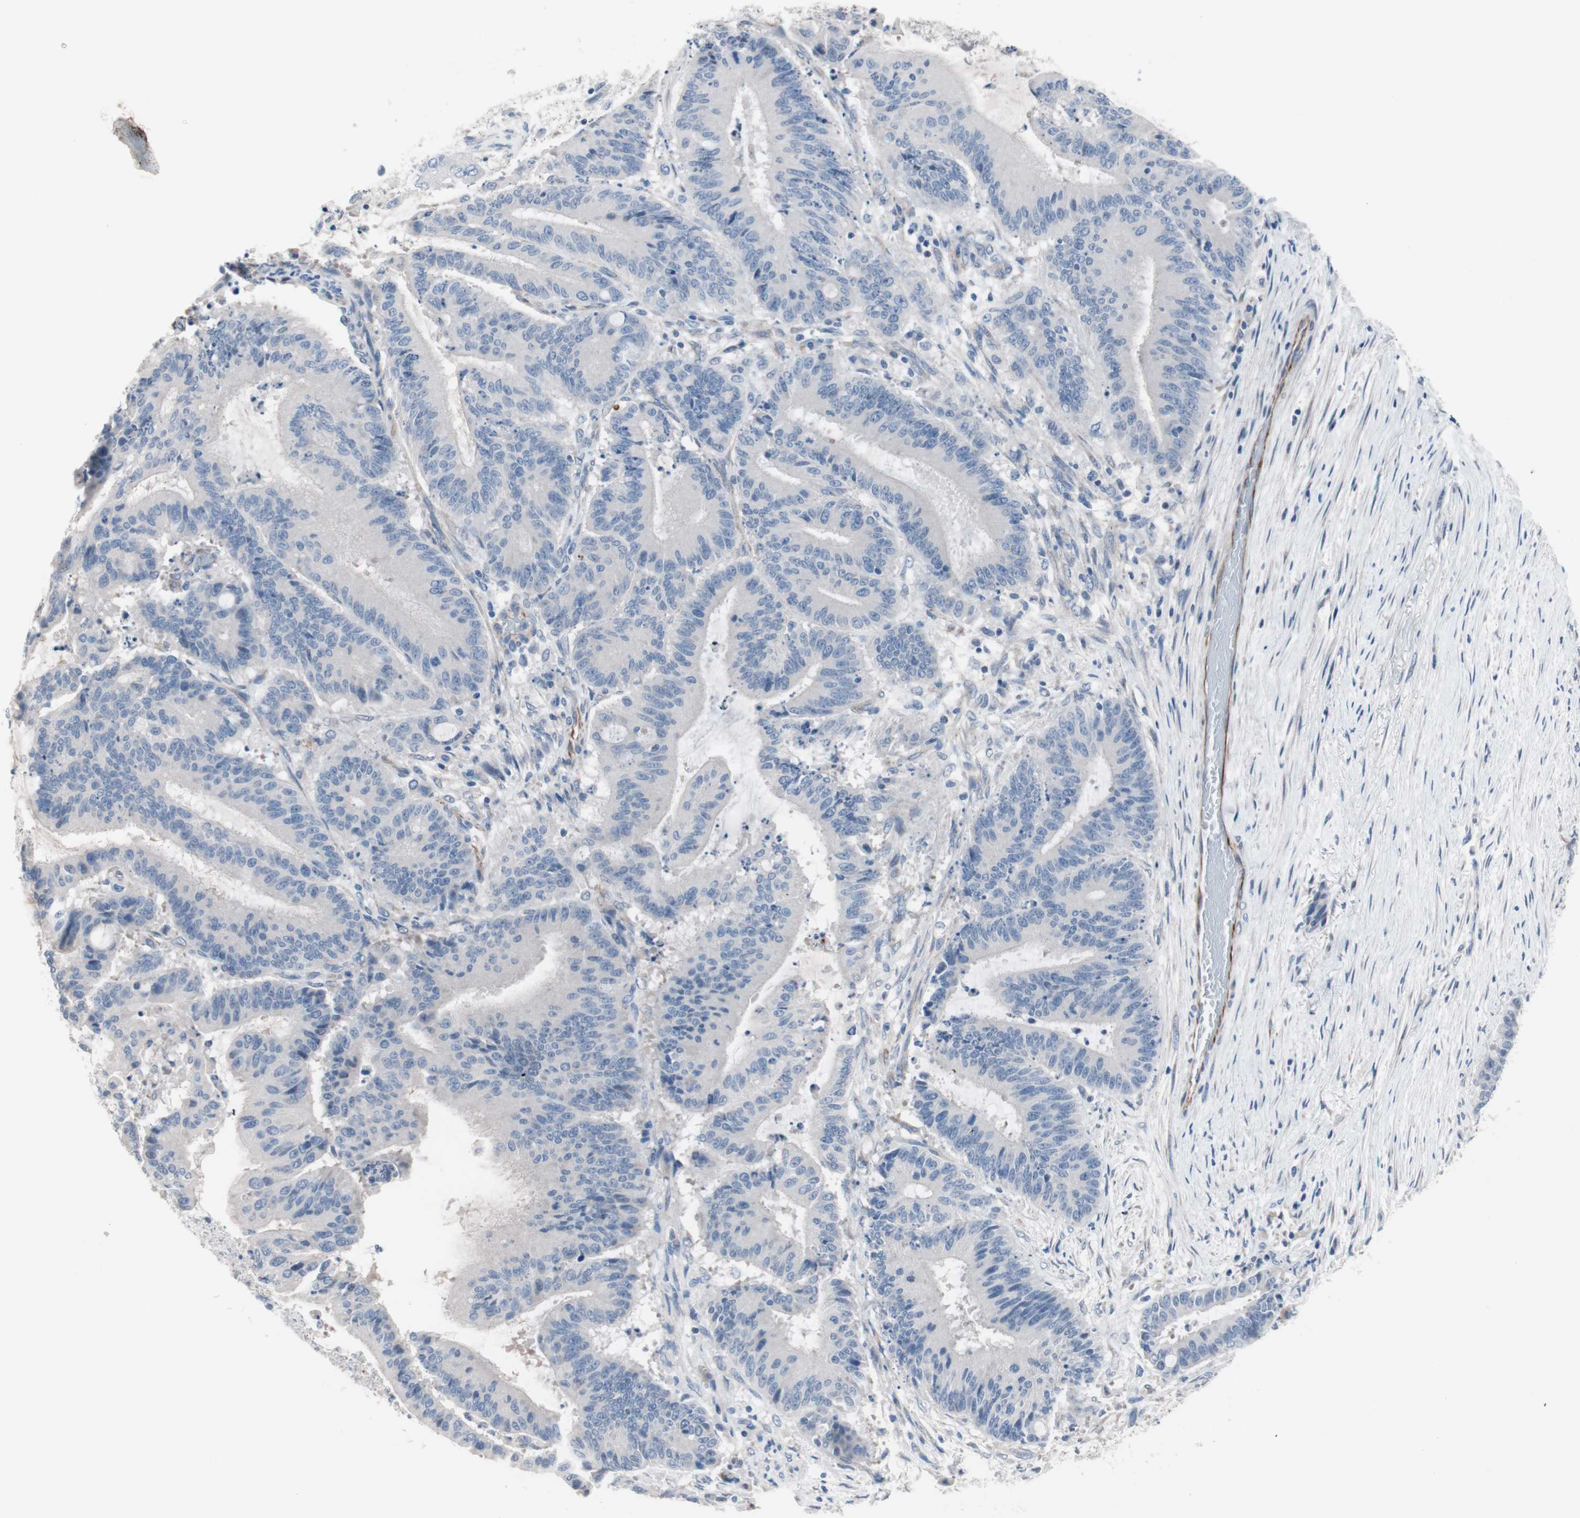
{"staining": {"intensity": "negative", "quantity": "none", "location": "none"}, "tissue": "liver cancer", "cell_type": "Tumor cells", "image_type": "cancer", "snomed": [{"axis": "morphology", "description": "Cholangiocarcinoma"}, {"axis": "topography", "description": "Liver"}], "caption": "High magnification brightfield microscopy of liver cancer stained with DAB (brown) and counterstained with hematoxylin (blue): tumor cells show no significant expression. (Brightfield microscopy of DAB IHC at high magnification).", "gene": "ULBP1", "patient": {"sex": "female", "age": 73}}